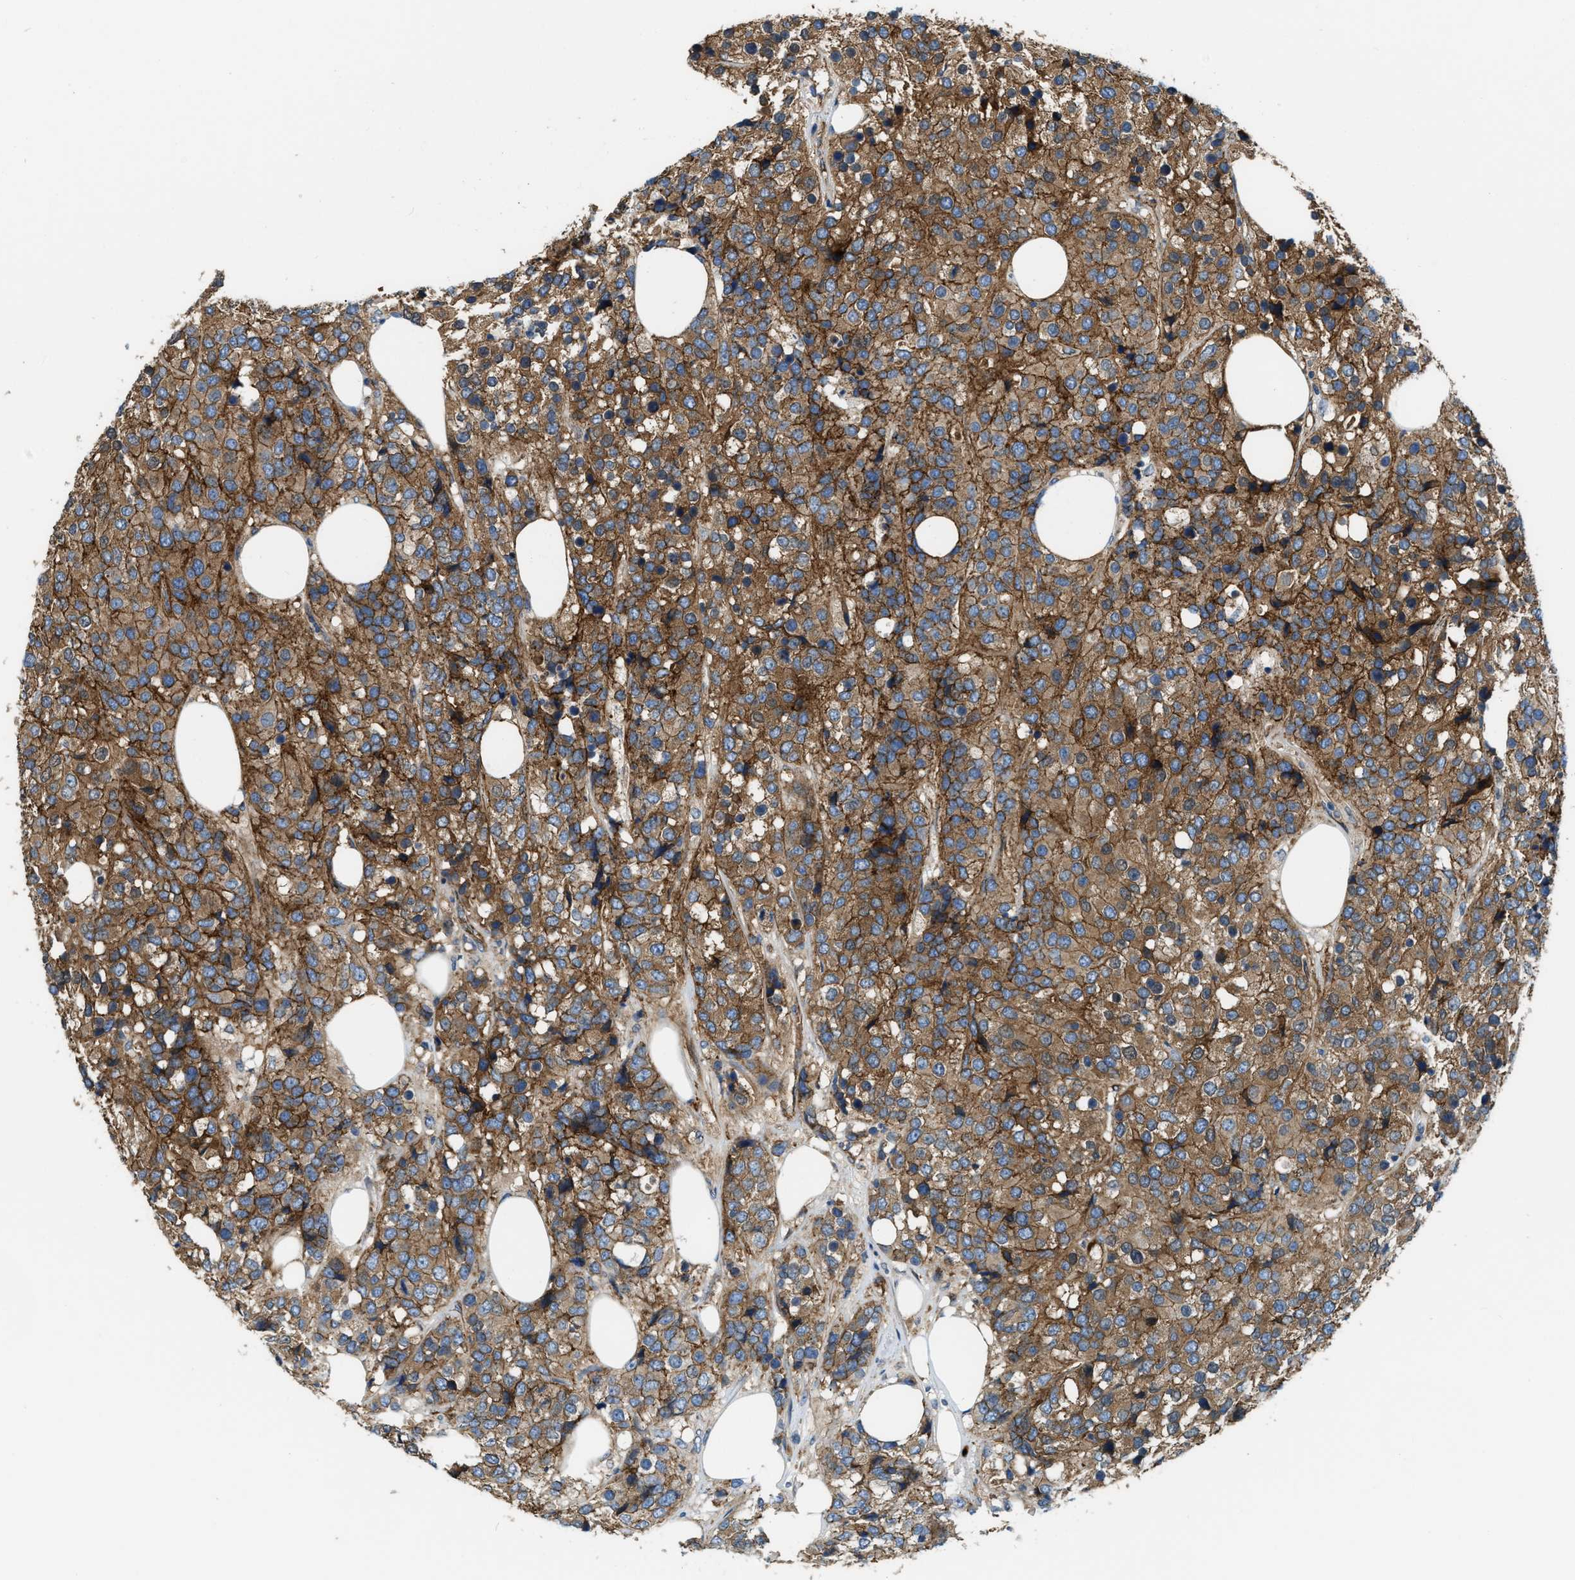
{"staining": {"intensity": "moderate", "quantity": ">75%", "location": "cytoplasmic/membranous"}, "tissue": "breast cancer", "cell_type": "Tumor cells", "image_type": "cancer", "snomed": [{"axis": "morphology", "description": "Lobular carcinoma"}, {"axis": "topography", "description": "Breast"}], "caption": "Lobular carcinoma (breast) stained for a protein reveals moderate cytoplasmic/membranous positivity in tumor cells. Nuclei are stained in blue.", "gene": "ERC1", "patient": {"sex": "female", "age": 59}}